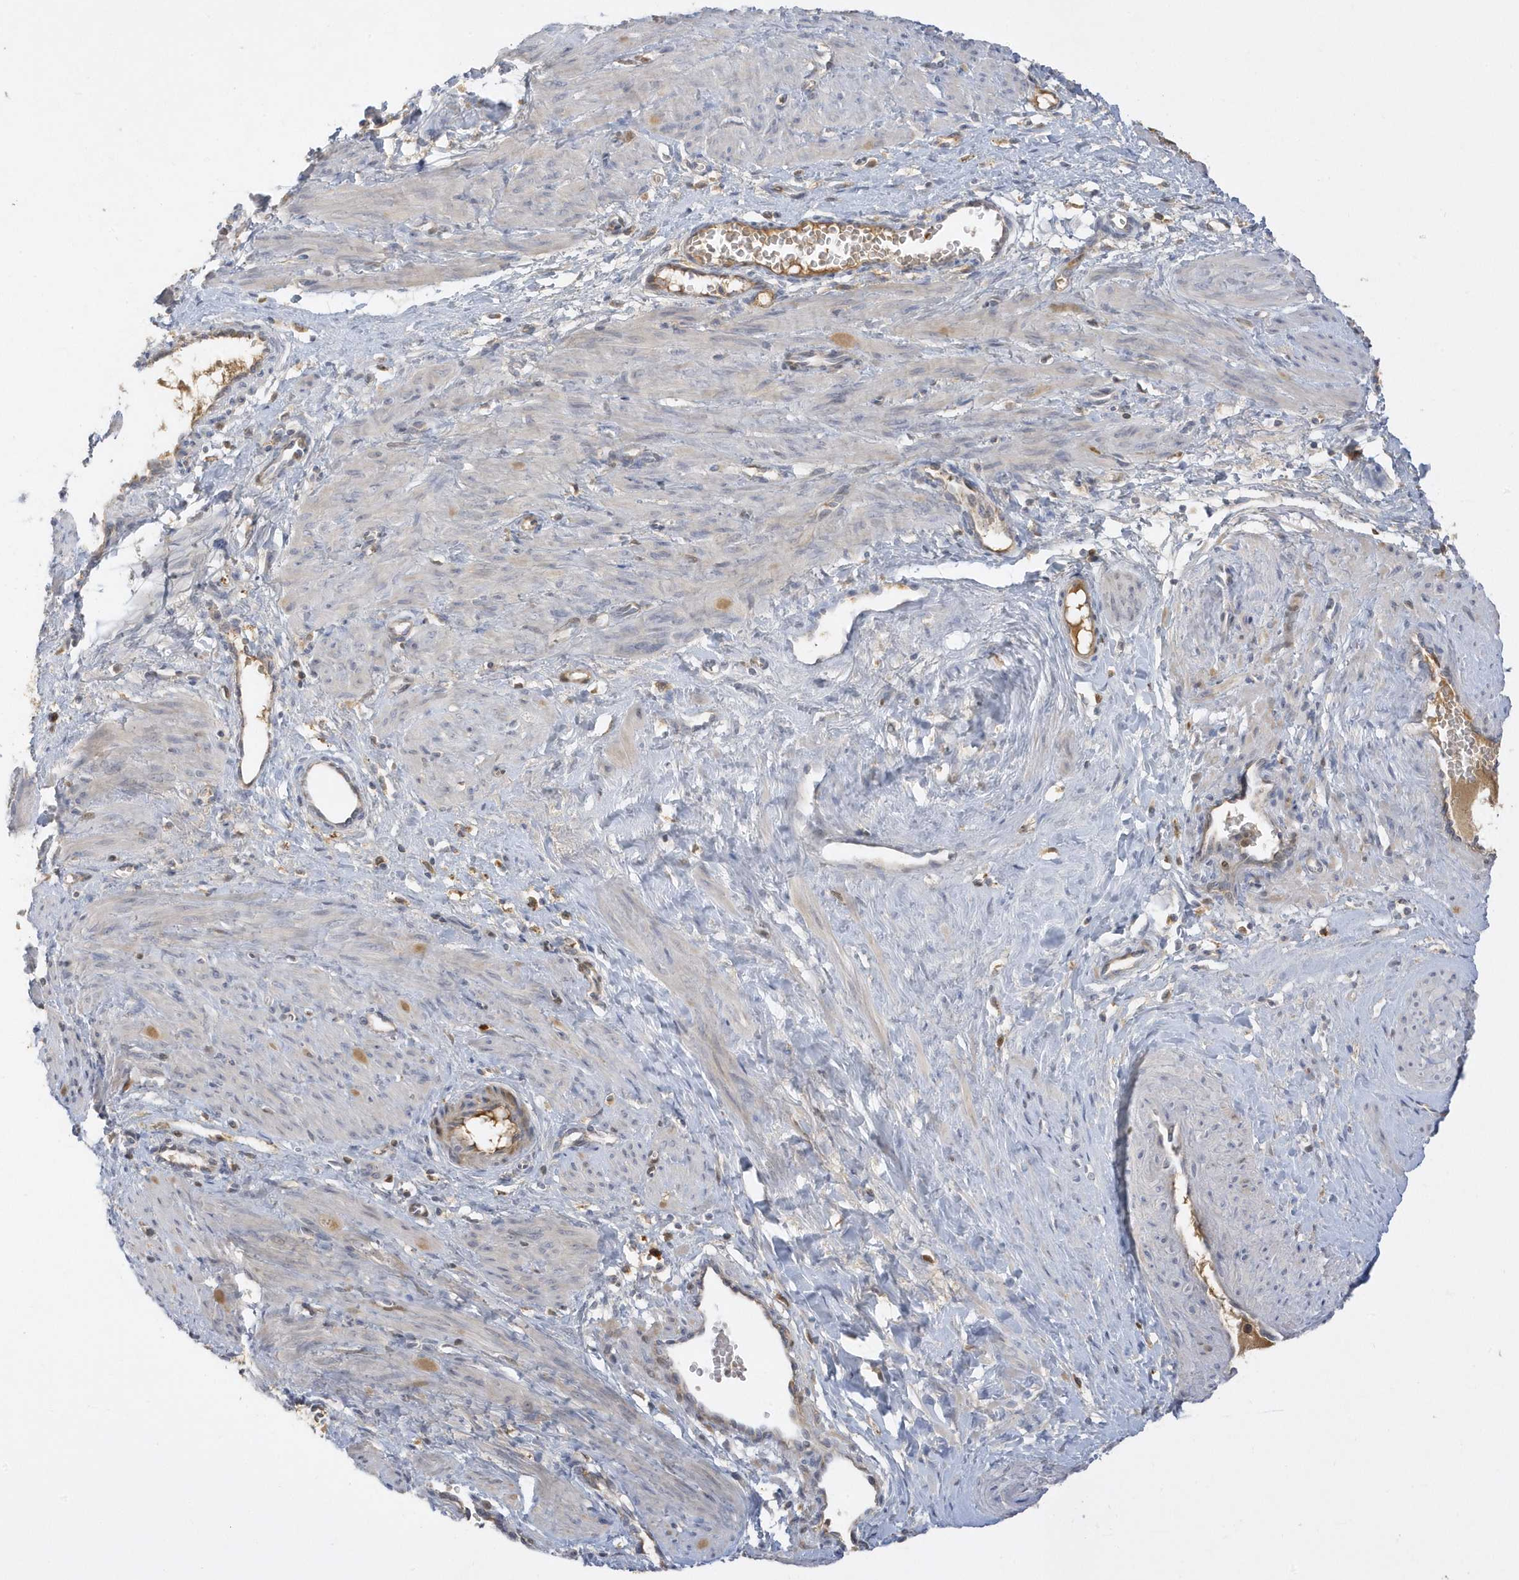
{"staining": {"intensity": "weak", "quantity": "<25%", "location": "cytoplasmic/membranous"}, "tissue": "smooth muscle", "cell_type": "Smooth muscle cells", "image_type": "normal", "snomed": [{"axis": "morphology", "description": "Normal tissue, NOS"}, {"axis": "topography", "description": "Endometrium"}], "caption": "High magnification brightfield microscopy of benign smooth muscle stained with DAB (3,3'-diaminobenzidine) (brown) and counterstained with hematoxylin (blue): smooth muscle cells show no significant expression. The staining is performed using DAB (3,3'-diaminobenzidine) brown chromogen with nuclei counter-stained in using hematoxylin.", "gene": "DPP9", "patient": {"sex": "female", "age": 33}}